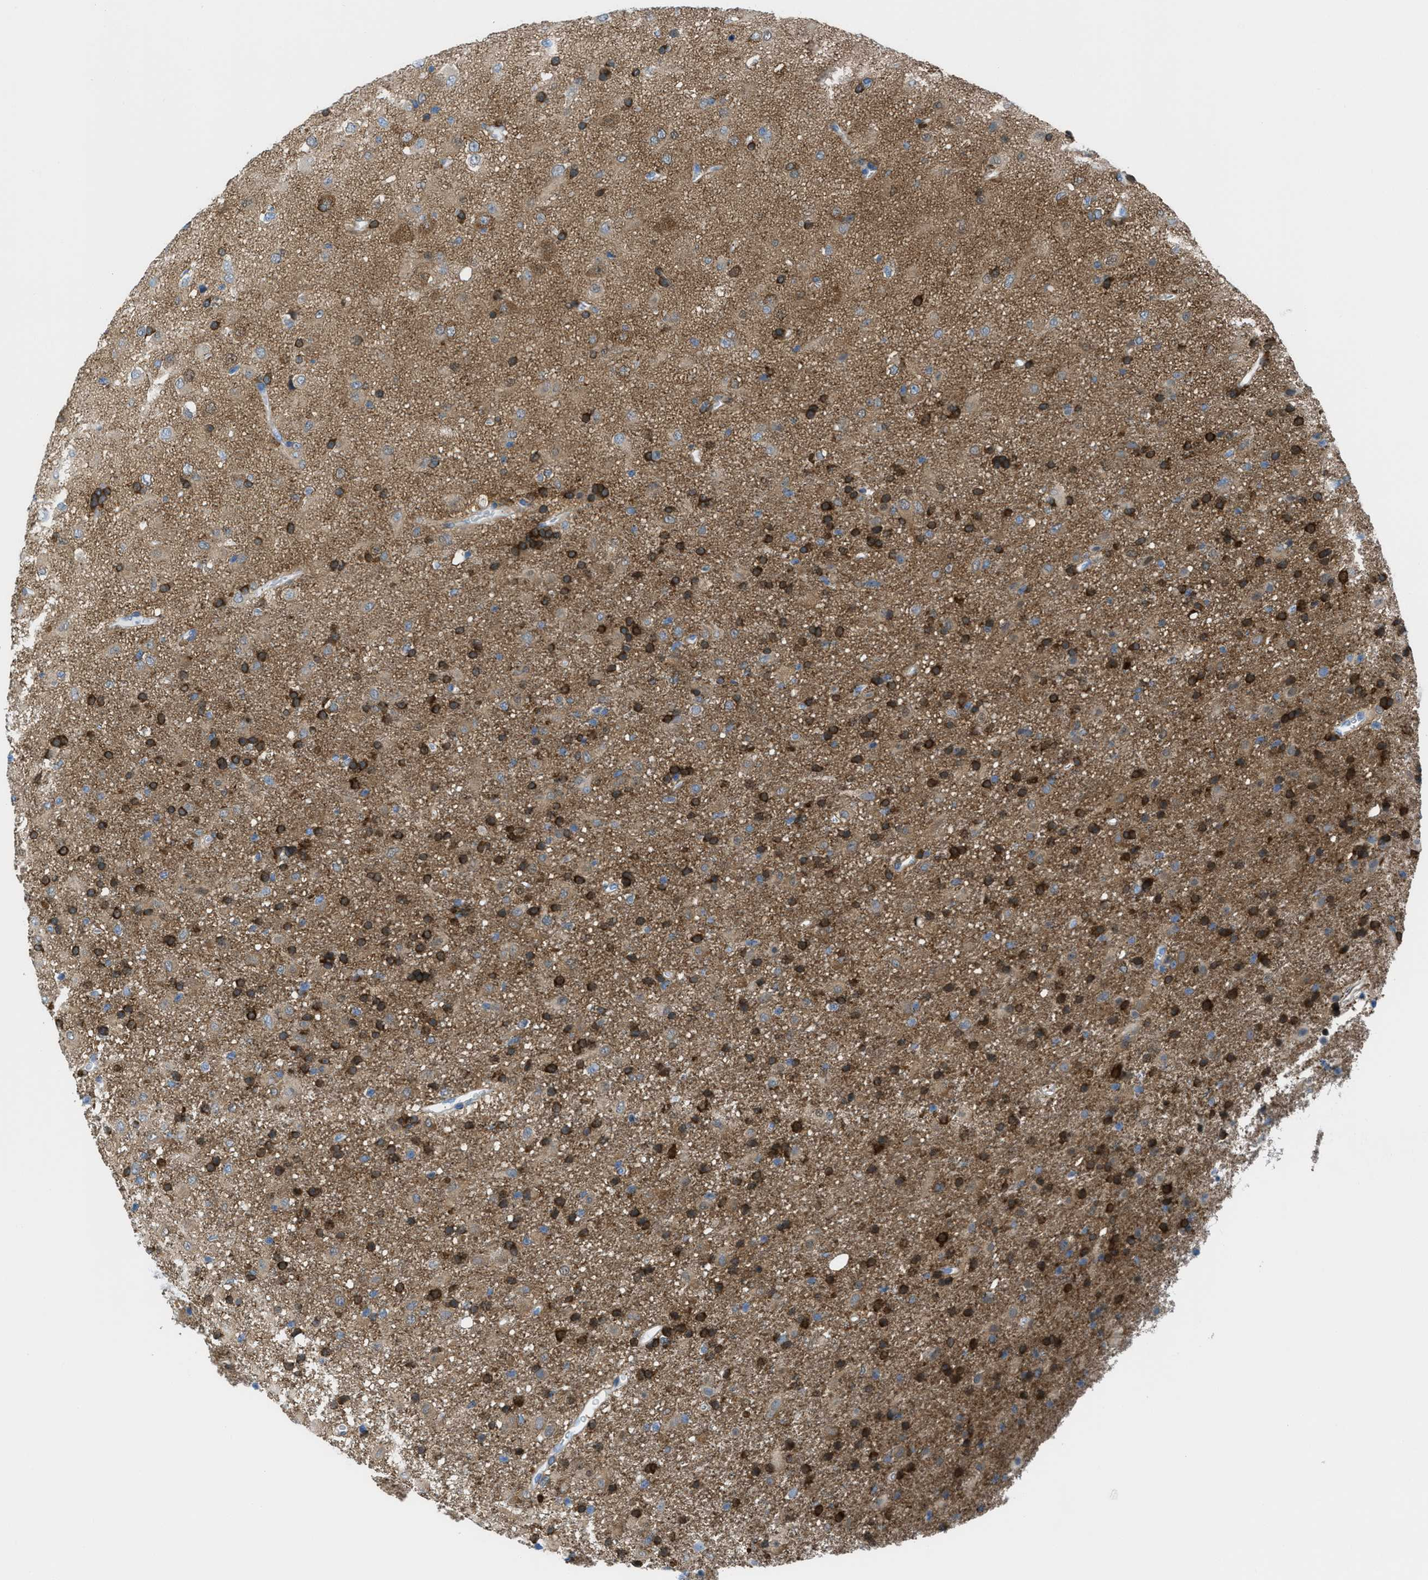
{"staining": {"intensity": "strong", "quantity": "25%-75%", "location": "cytoplasmic/membranous"}, "tissue": "glioma", "cell_type": "Tumor cells", "image_type": "cancer", "snomed": [{"axis": "morphology", "description": "Glioma, malignant, Low grade"}, {"axis": "topography", "description": "Brain"}], "caption": "Immunohistochemical staining of human glioma demonstrates strong cytoplasmic/membranous protein staining in approximately 25%-75% of tumor cells.", "gene": "MAPRE2", "patient": {"sex": "male", "age": 77}}